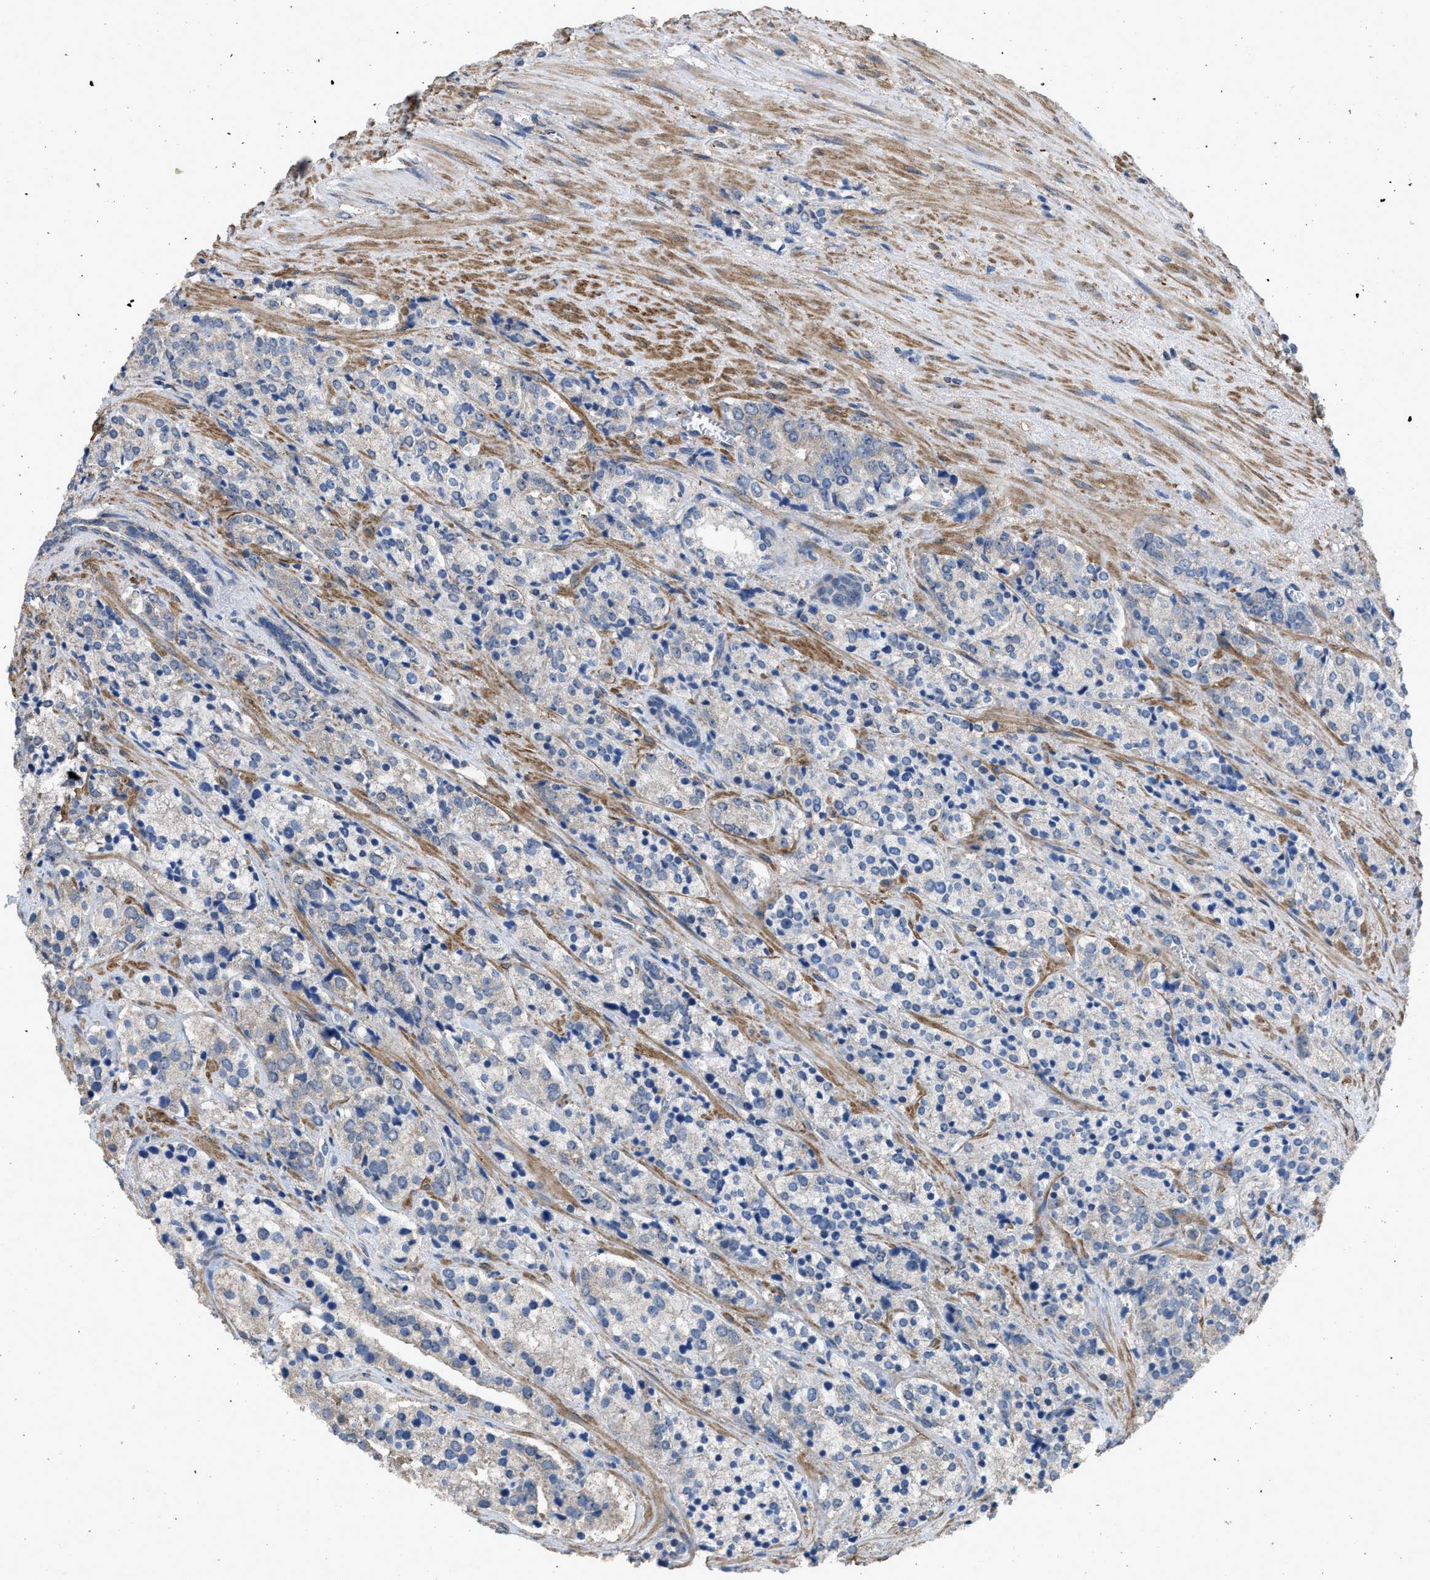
{"staining": {"intensity": "negative", "quantity": "none", "location": "none"}, "tissue": "prostate cancer", "cell_type": "Tumor cells", "image_type": "cancer", "snomed": [{"axis": "morphology", "description": "Adenocarcinoma, High grade"}, {"axis": "topography", "description": "Prostate"}], "caption": "This is a image of immunohistochemistry staining of prostate adenocarcinoma (high-grade), which shows no positivity in tumor cells. (Brightfield microscopy of DAB (3,3'-diaminobenzidine) immunohistochemistry at high magnification).", "gene": "ARL6", "patient": {"sex": "male", "age": 71}}